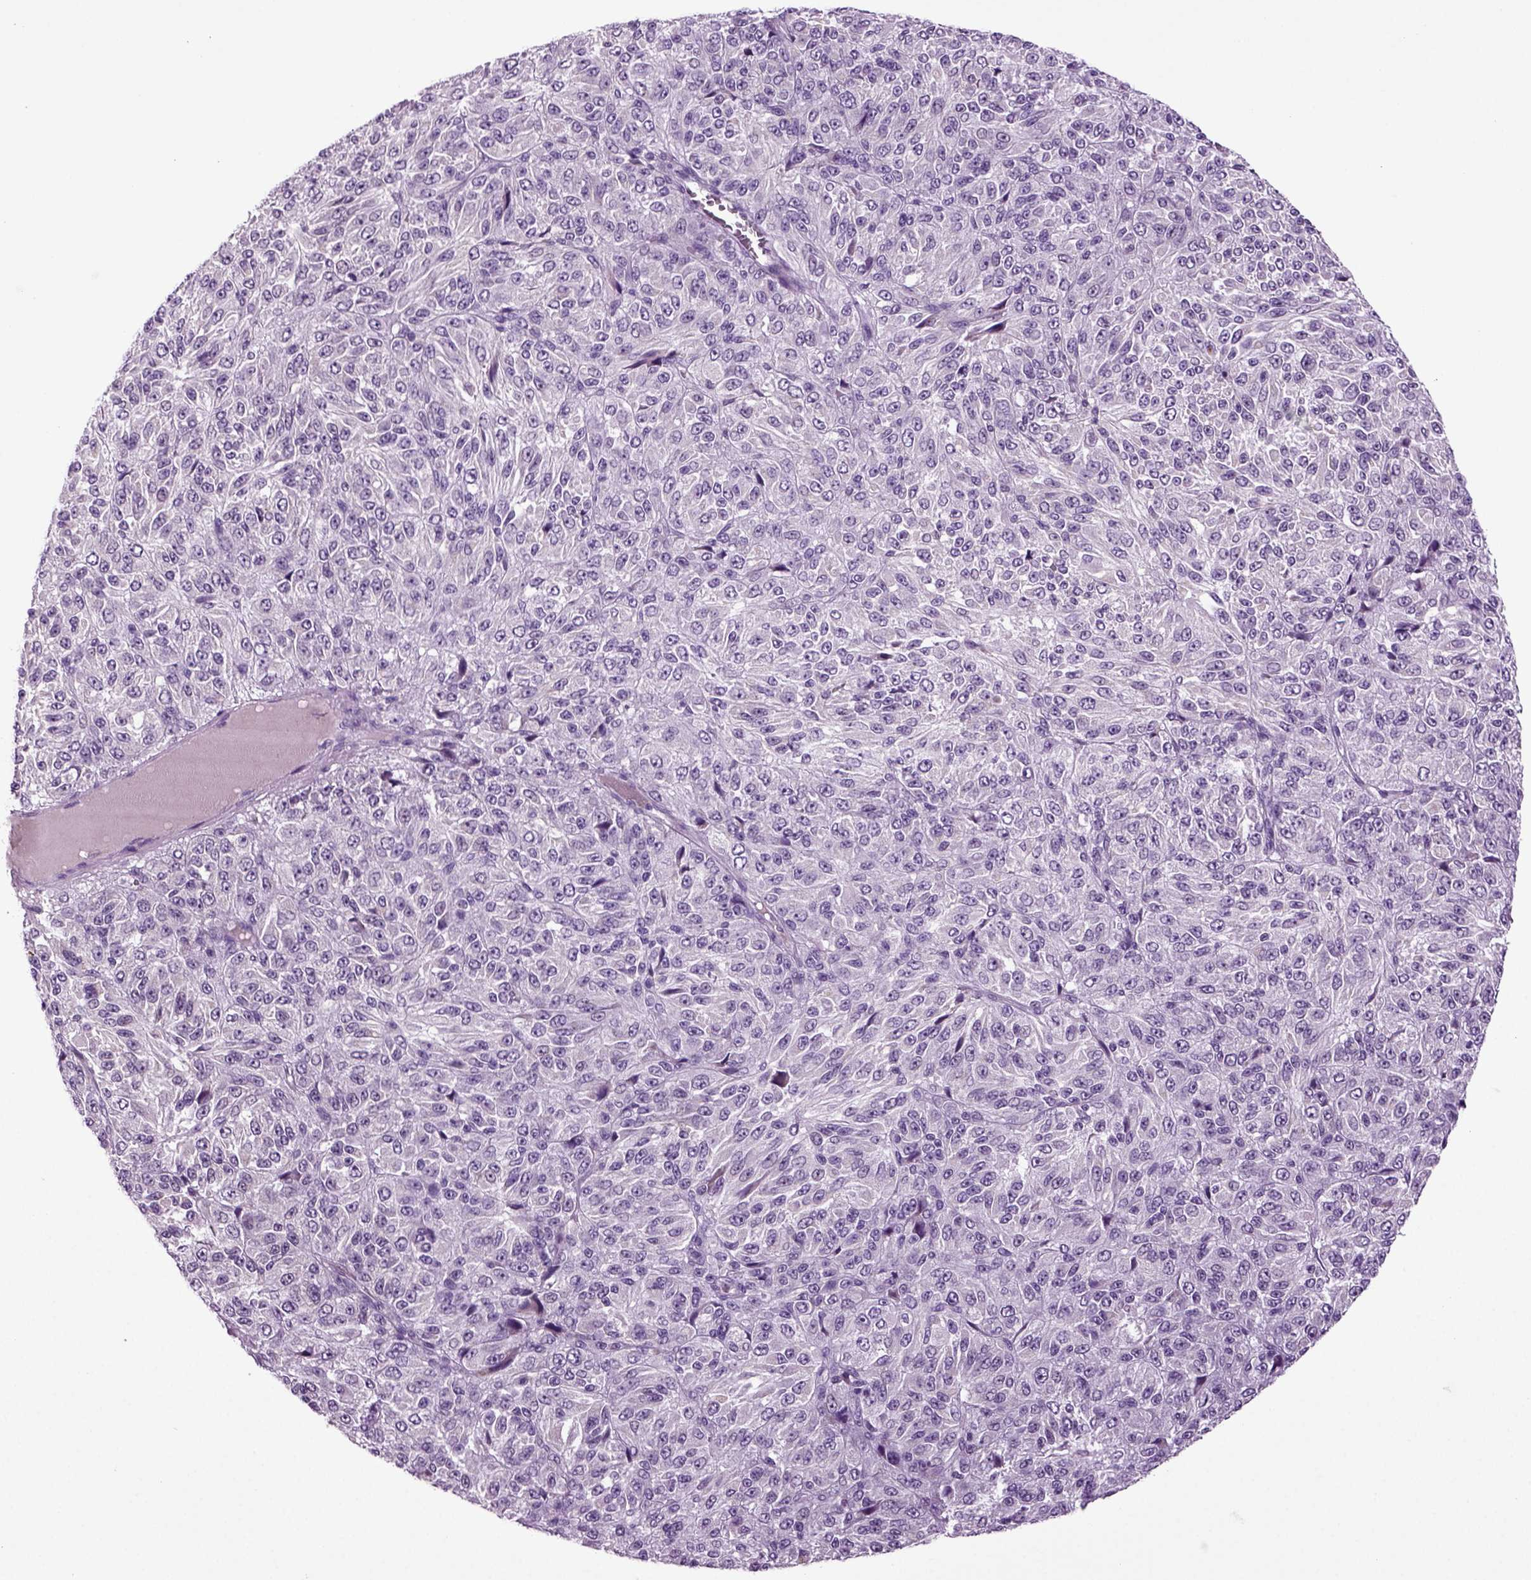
{"staining": {"intensity": "negative", "quantity": "none", "location": "none"}, "tissue": "melanoma", "cell_type": "Tumor cells", "image_type": "cancer", "snomed": [{"axis": "morphology", "description": "Malignant melanoma, Metastatic site"}, {"axis": "topography", "description": "Brain"}], "caption": "This is an immunohistochemistry (IHC) image of human malignant melanoma (metastatic site). There is no staining in tumor cells.", "gene": "FGF11", "patient": {"sex": "female", "age": 56}}